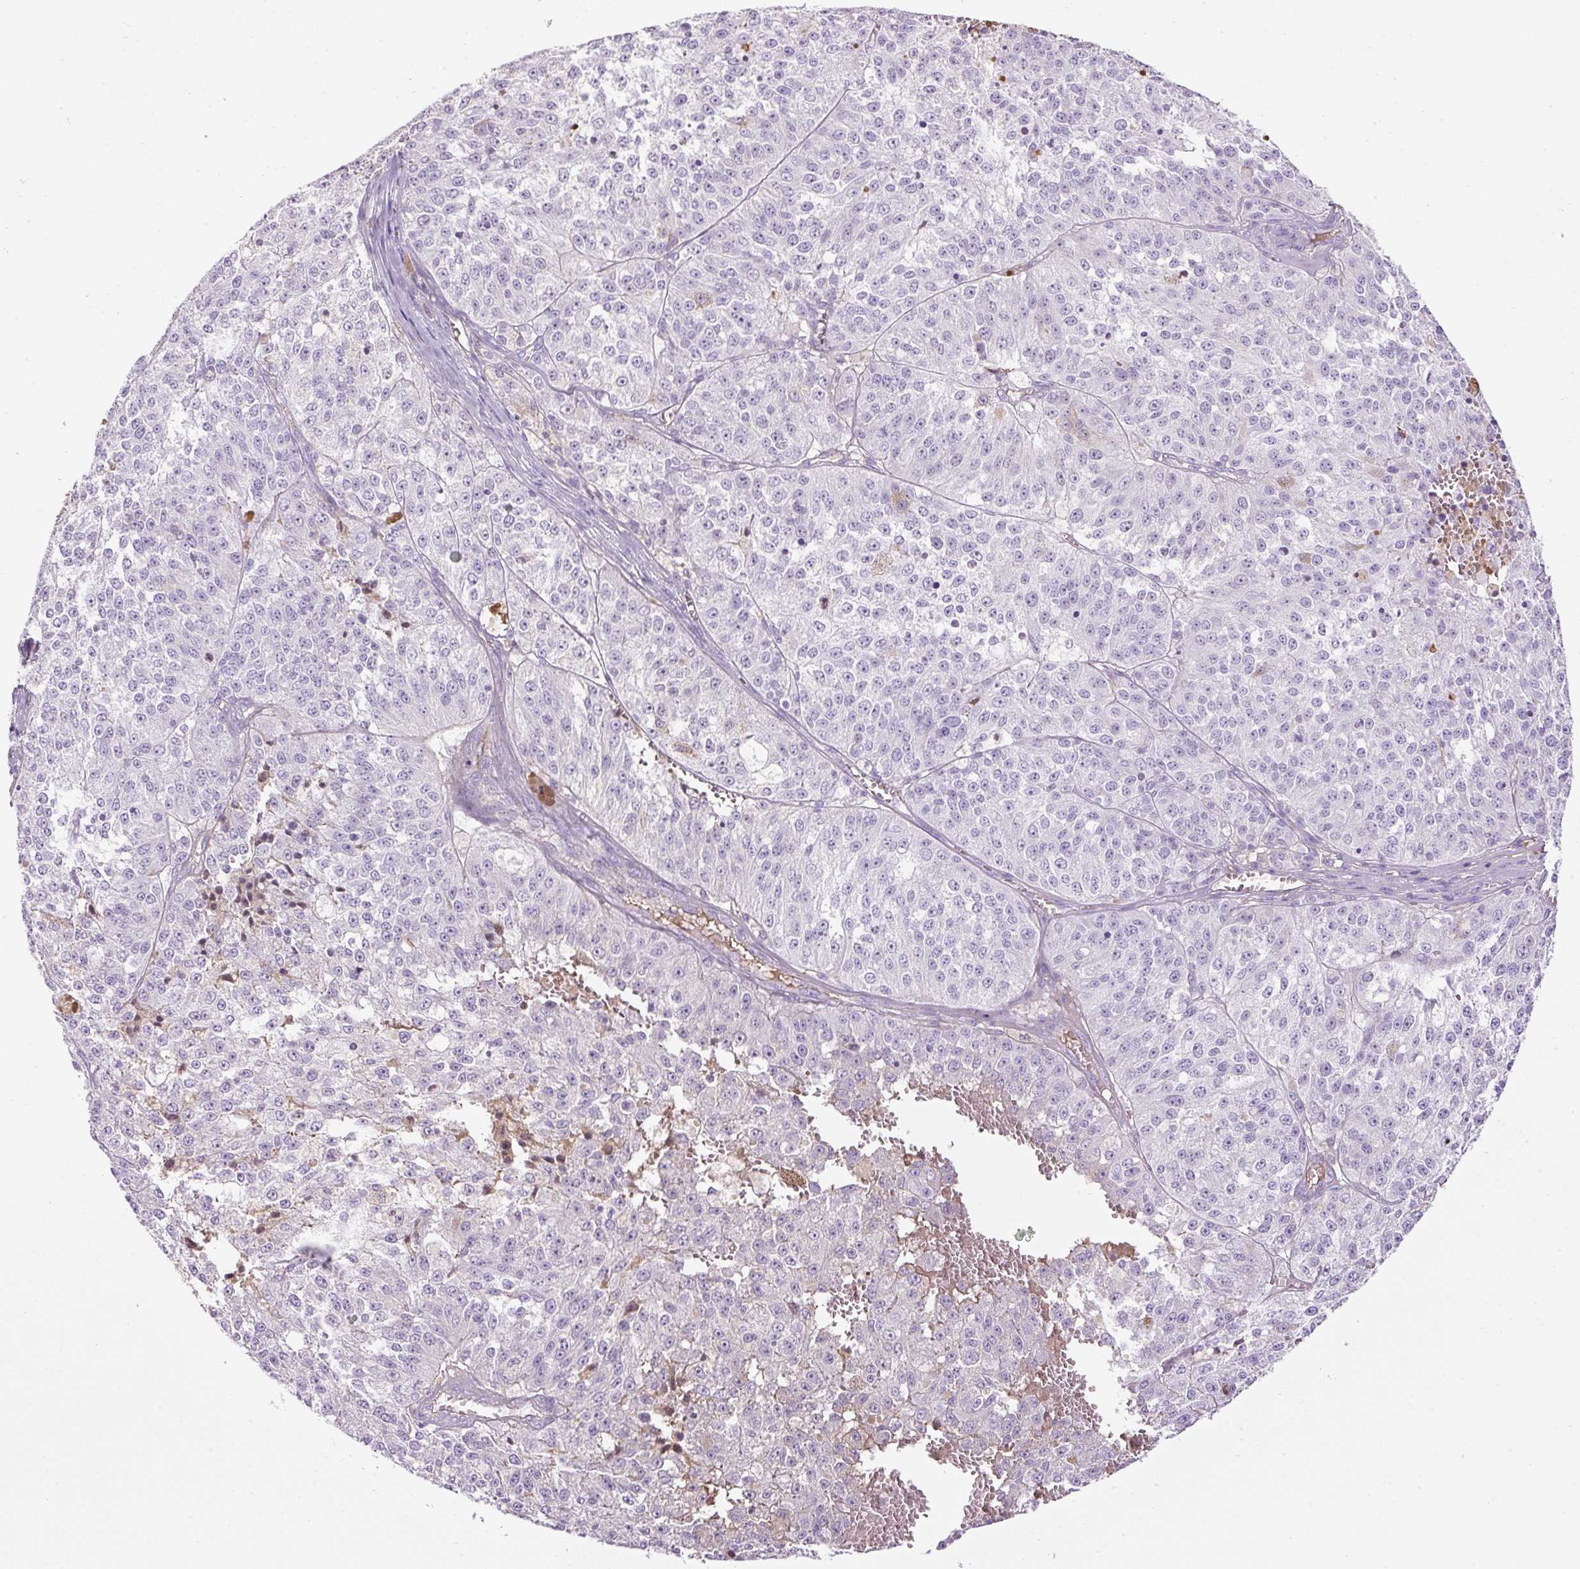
{"staining": {"intensity": "negative", "quantity": "none", "location": "none"}, "tissue": "melanoma", "cell_type": "Tumor cells", "image_type": "cancer", "snomed": [{"axis": "morphology", "description": "Malignant melanoma, NOS"}, {"axis": "topography", "description": "Skin"}], "caption": "This is an immunohistochemistry (IHC) photomicrograph of malignant melanoma. There is no staining in tumor cells.", "gene": "APOA1", "patient": {"sex": "female", "age": 64}}